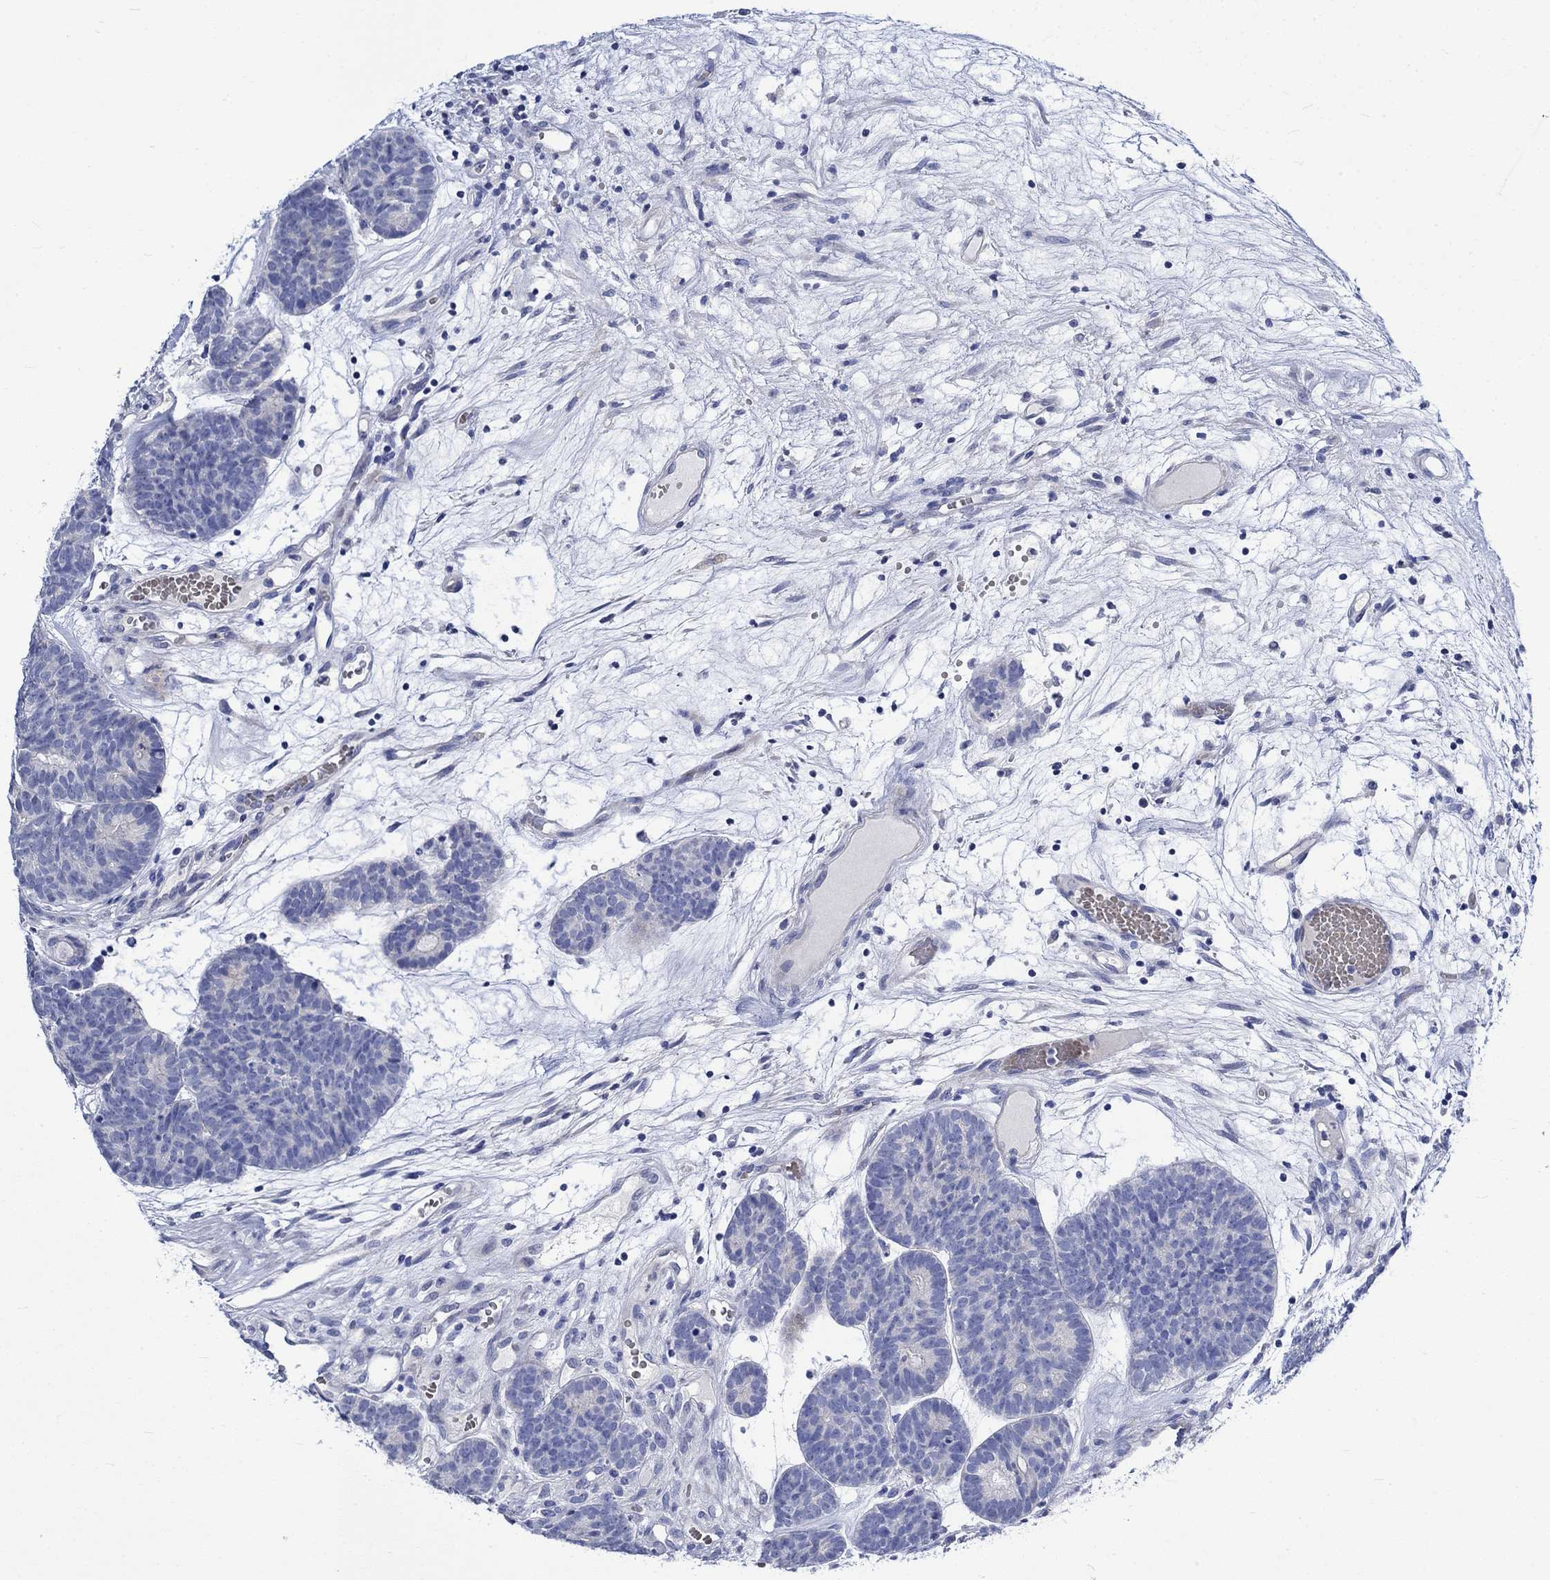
{"staining": {"intensity": "negative", "quantity": "none", "location": "none"}, "tissue": "head and neck cancer", "cell_type": "Tumor cells", "image_type": "cancer", "snomed": [{"axis": "morphology", "description": "Adenocarcinoma, NOS"}, {"axis": "topography", "description": "Head-Neck"}], "caption": "An immunohistochemistry photomicrograph of head and neck adenocarcinoma is shown. There is no staining in tumor cells of head and neck adenocarcinoma.", "gene": "NRIP3", "patient": {"sex": "female", "age": 81}}